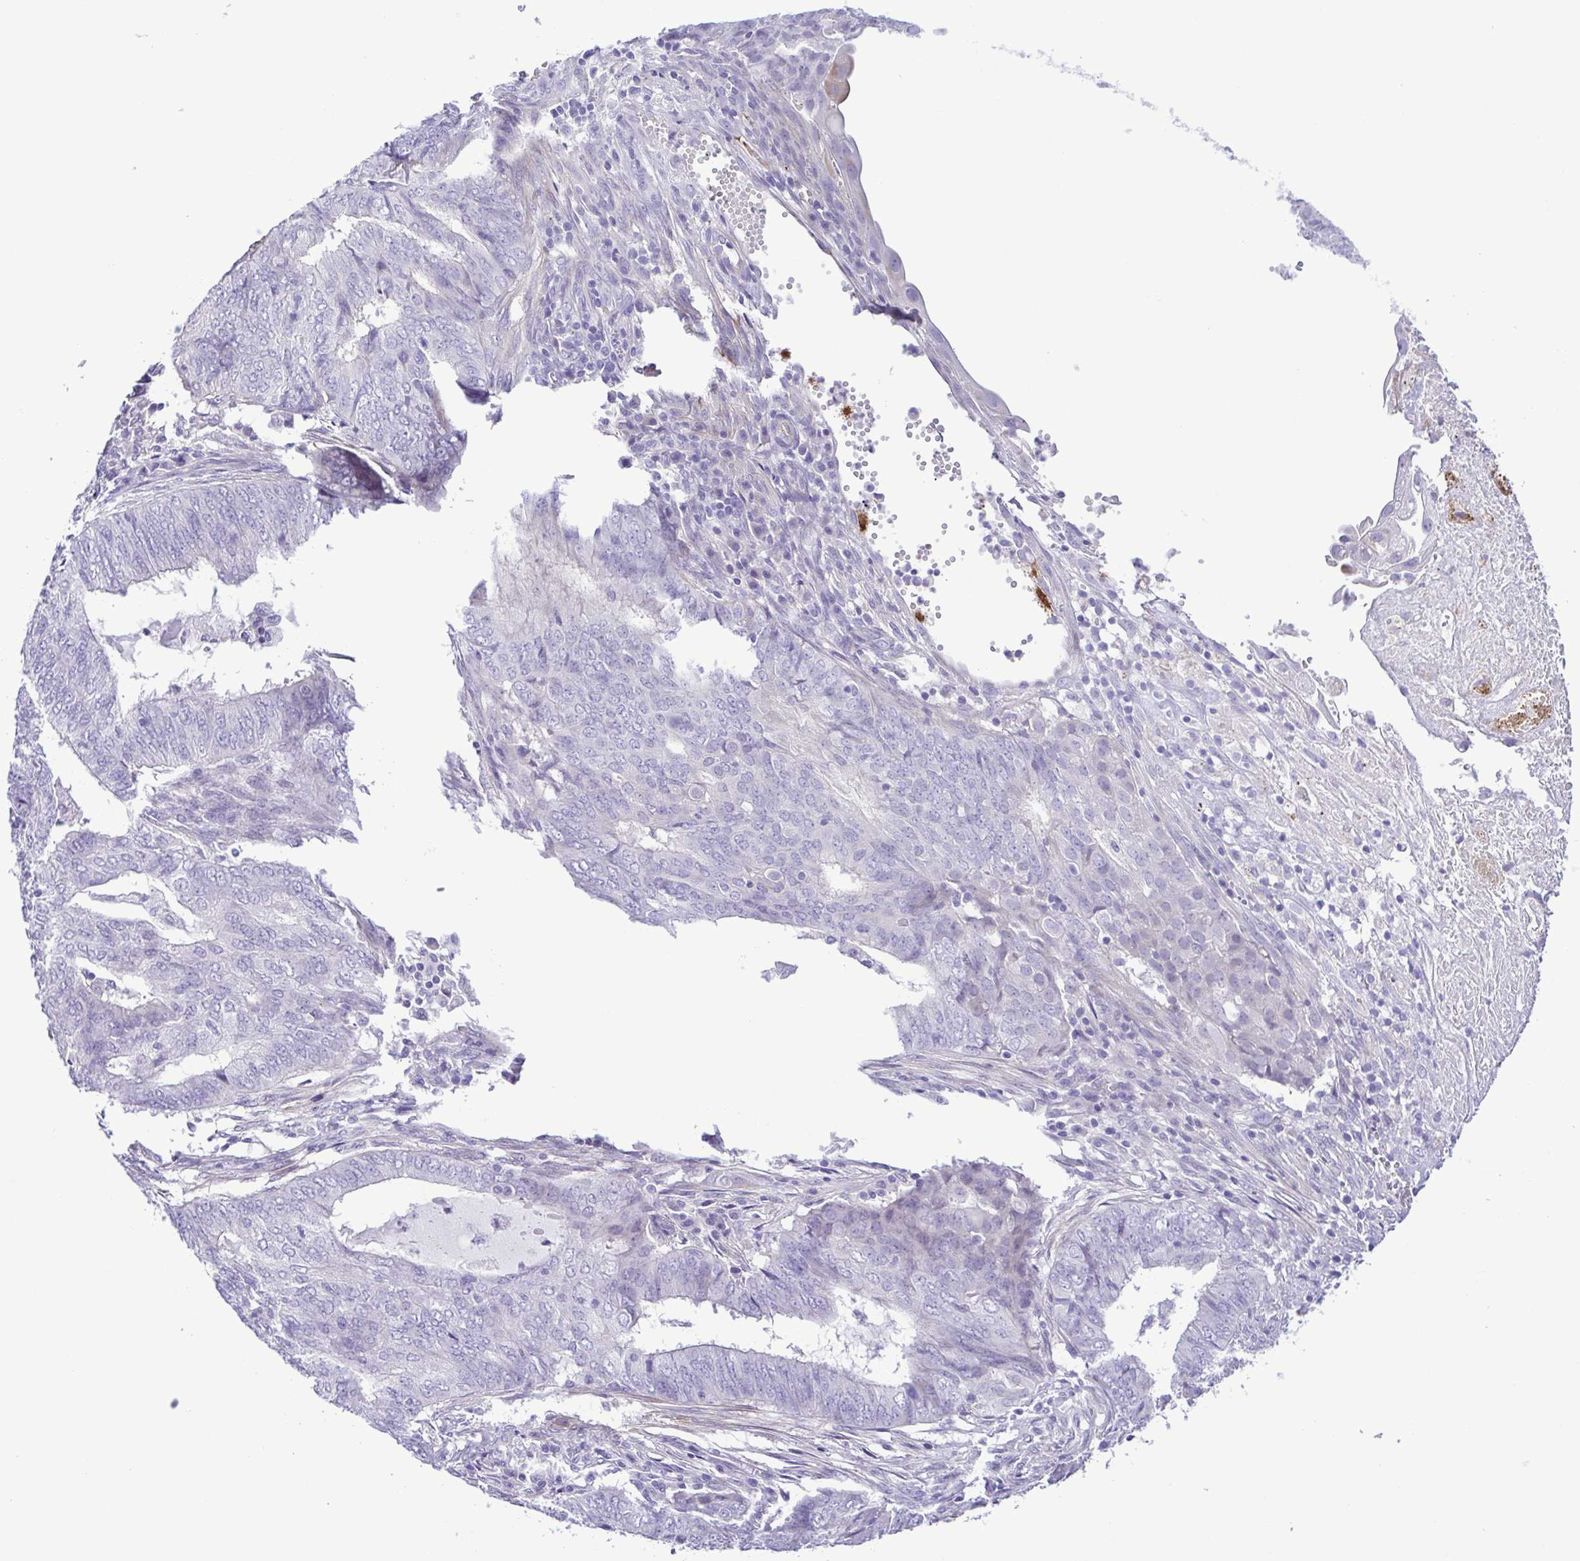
{"staining": {"intensity": "negative", "quantity": "none", "location": "none"}, "tissue": "endometrial cancer", "cell_type": "Tumor cells", "image_type": "cancer", "snomed": [{"axis": "morphology", "description": "Adenocarcinoma, NOS"}, {"axis": "topography", "description": "Endometrium"}], "caption": "The photomicrograph displays no significant staining in tumor cells of adenocarcinoma (endometrial). (Immunohistochemistry (ihc), brightfield microscopy, high magnification).", "gene": "GABBR2", "patient": {"sex": "female", "age": 62}}